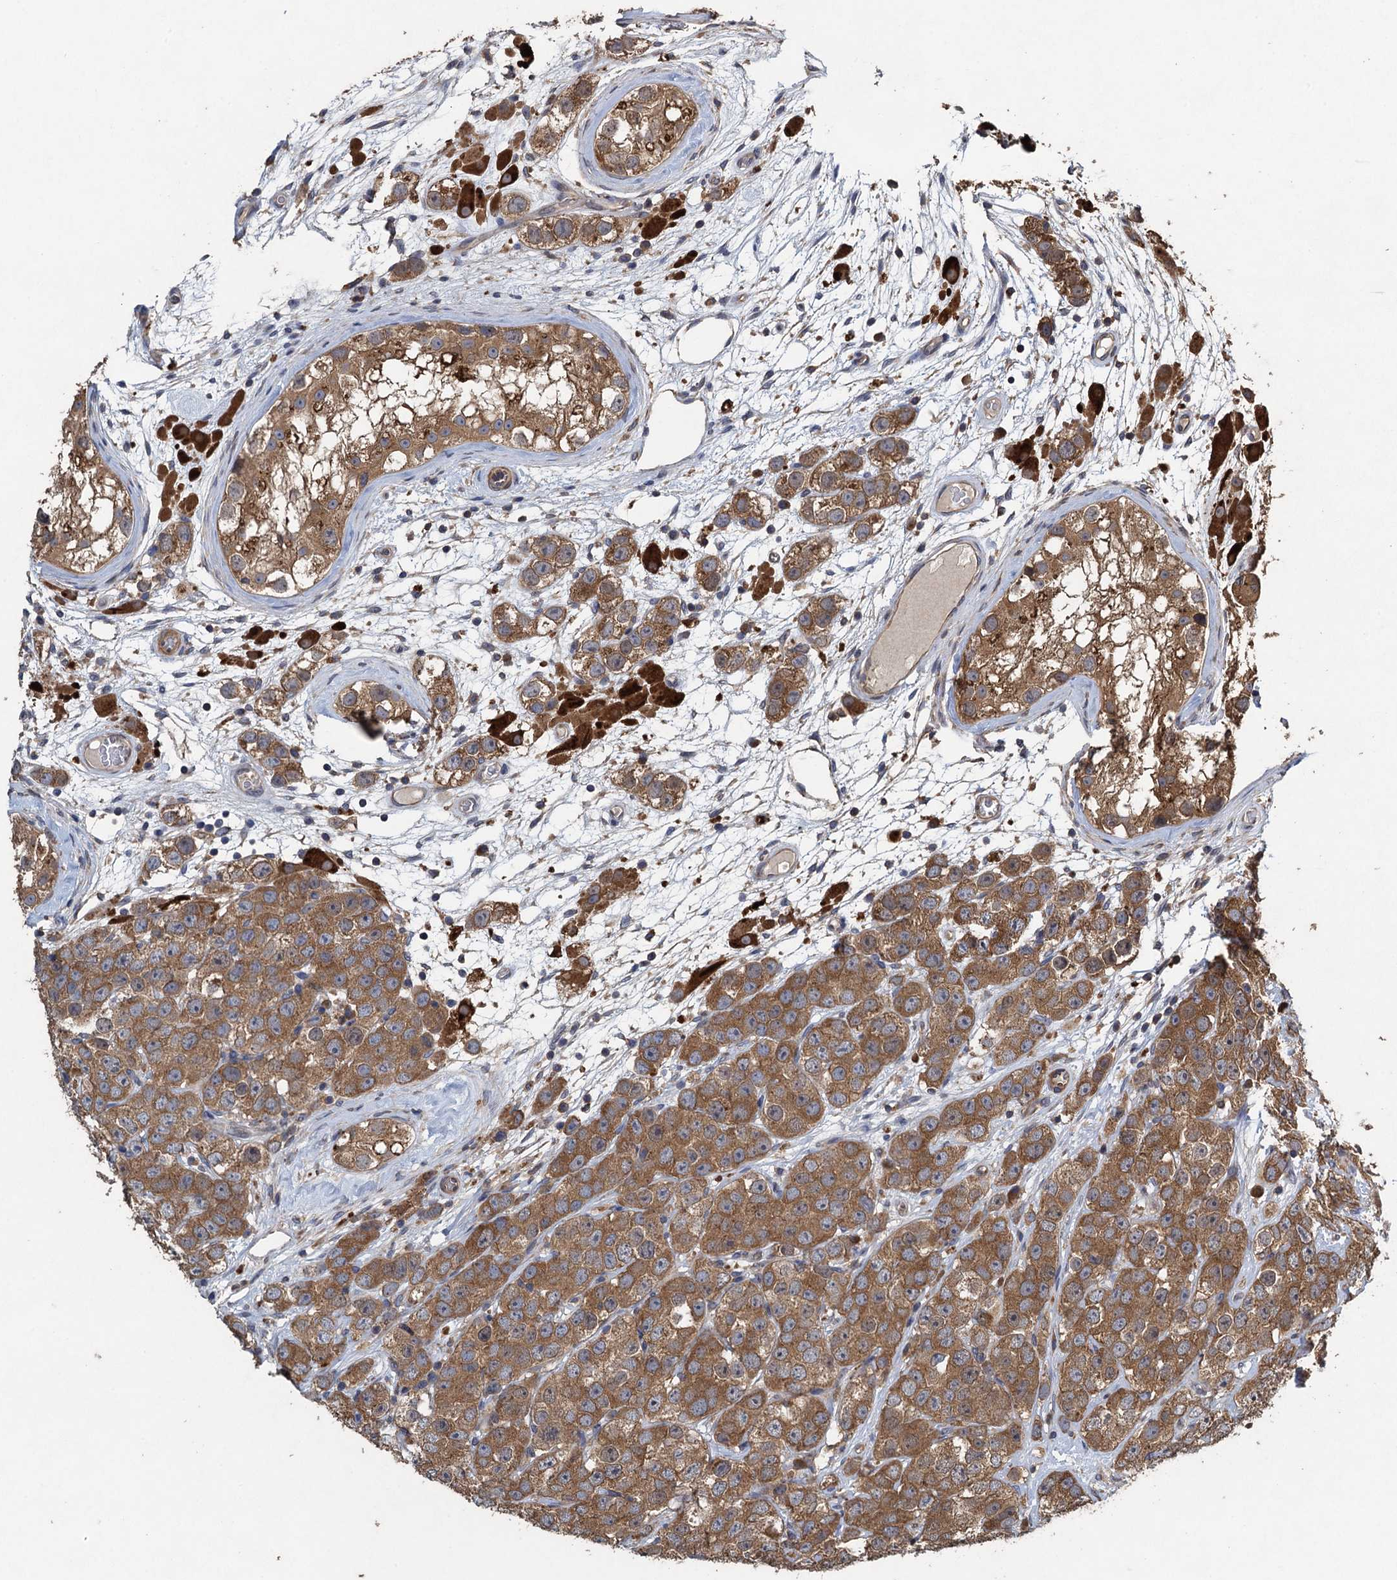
{"staining": {"intensity": "moderate", "quantity": ">75%", "location": "cytoplasmic/membranous"}, "tissue": "testis cancer", "cell_type": "Tumor cells", "image_type": "cancer", "snomed": [{"axis": "morphology", "description": "Seminoma, NOS"}, {"axis": "topography", "description": "Testis"}], "caption": "Protein expression analysis of testis cancer demonstrates moderate cytoplasmic/membranous expression in approximately >75% of tumor cells.", "gene": "CNTN5", "patient": {"sex": "male", "age": 28}}